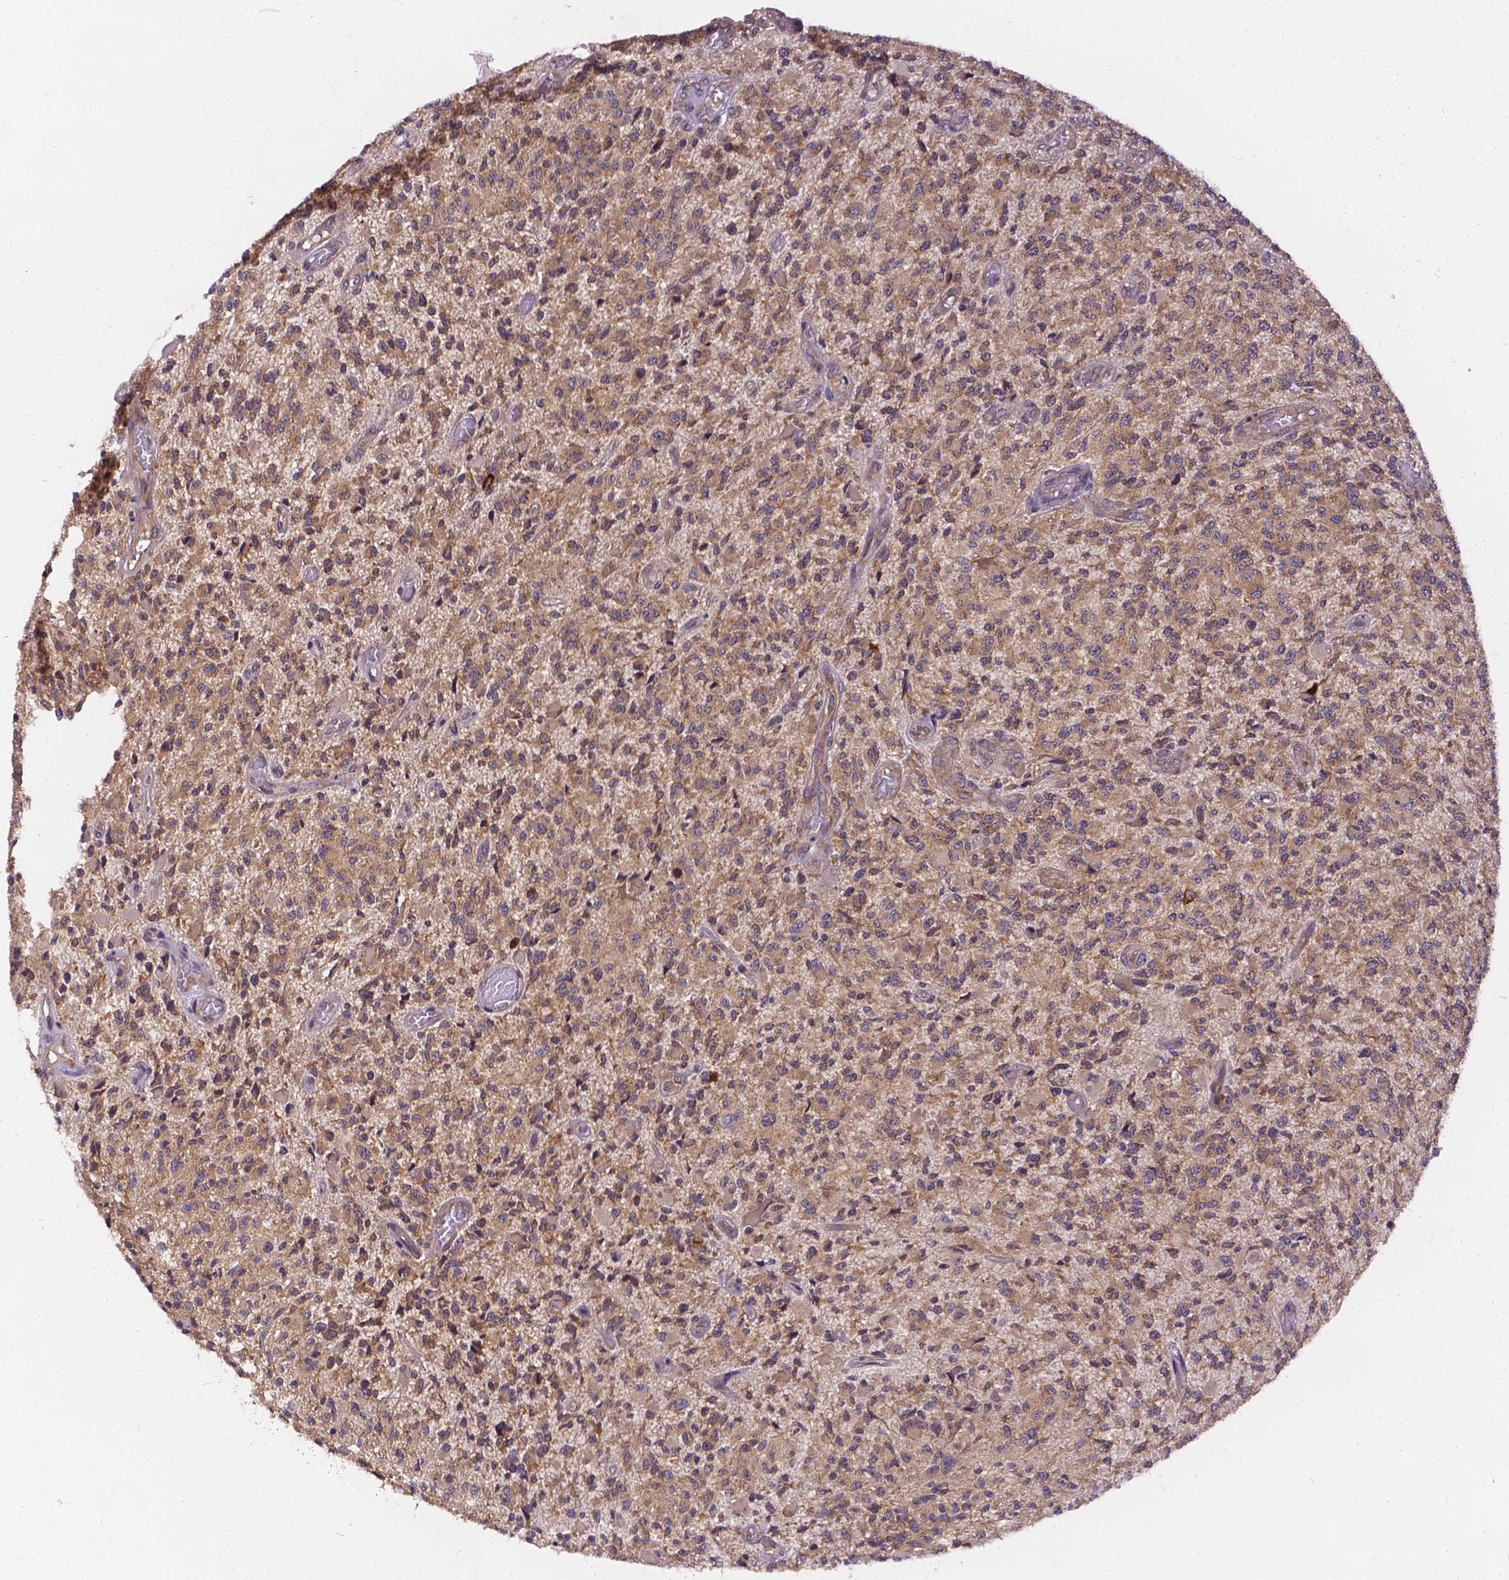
{"staining": {"intensity": "moderate", "quantity": ">75%", "location": "cytoplasmic/membranous"}, "tissue": "glioma", "cell_type": "Tumor cells", "image_type": "cancer", "snomed": [{"axis": "morphology", "description": "Glioma, malignant, High grade"}, {"axis": "topography", "description": "Brain"}], "caption": "A brown stain highlights moderate cytoplasmic/membranous expression of a protein in human glioma tumor cells.", "gene": "DENND6A", "patient": {"sex": "female", "age": 63}}